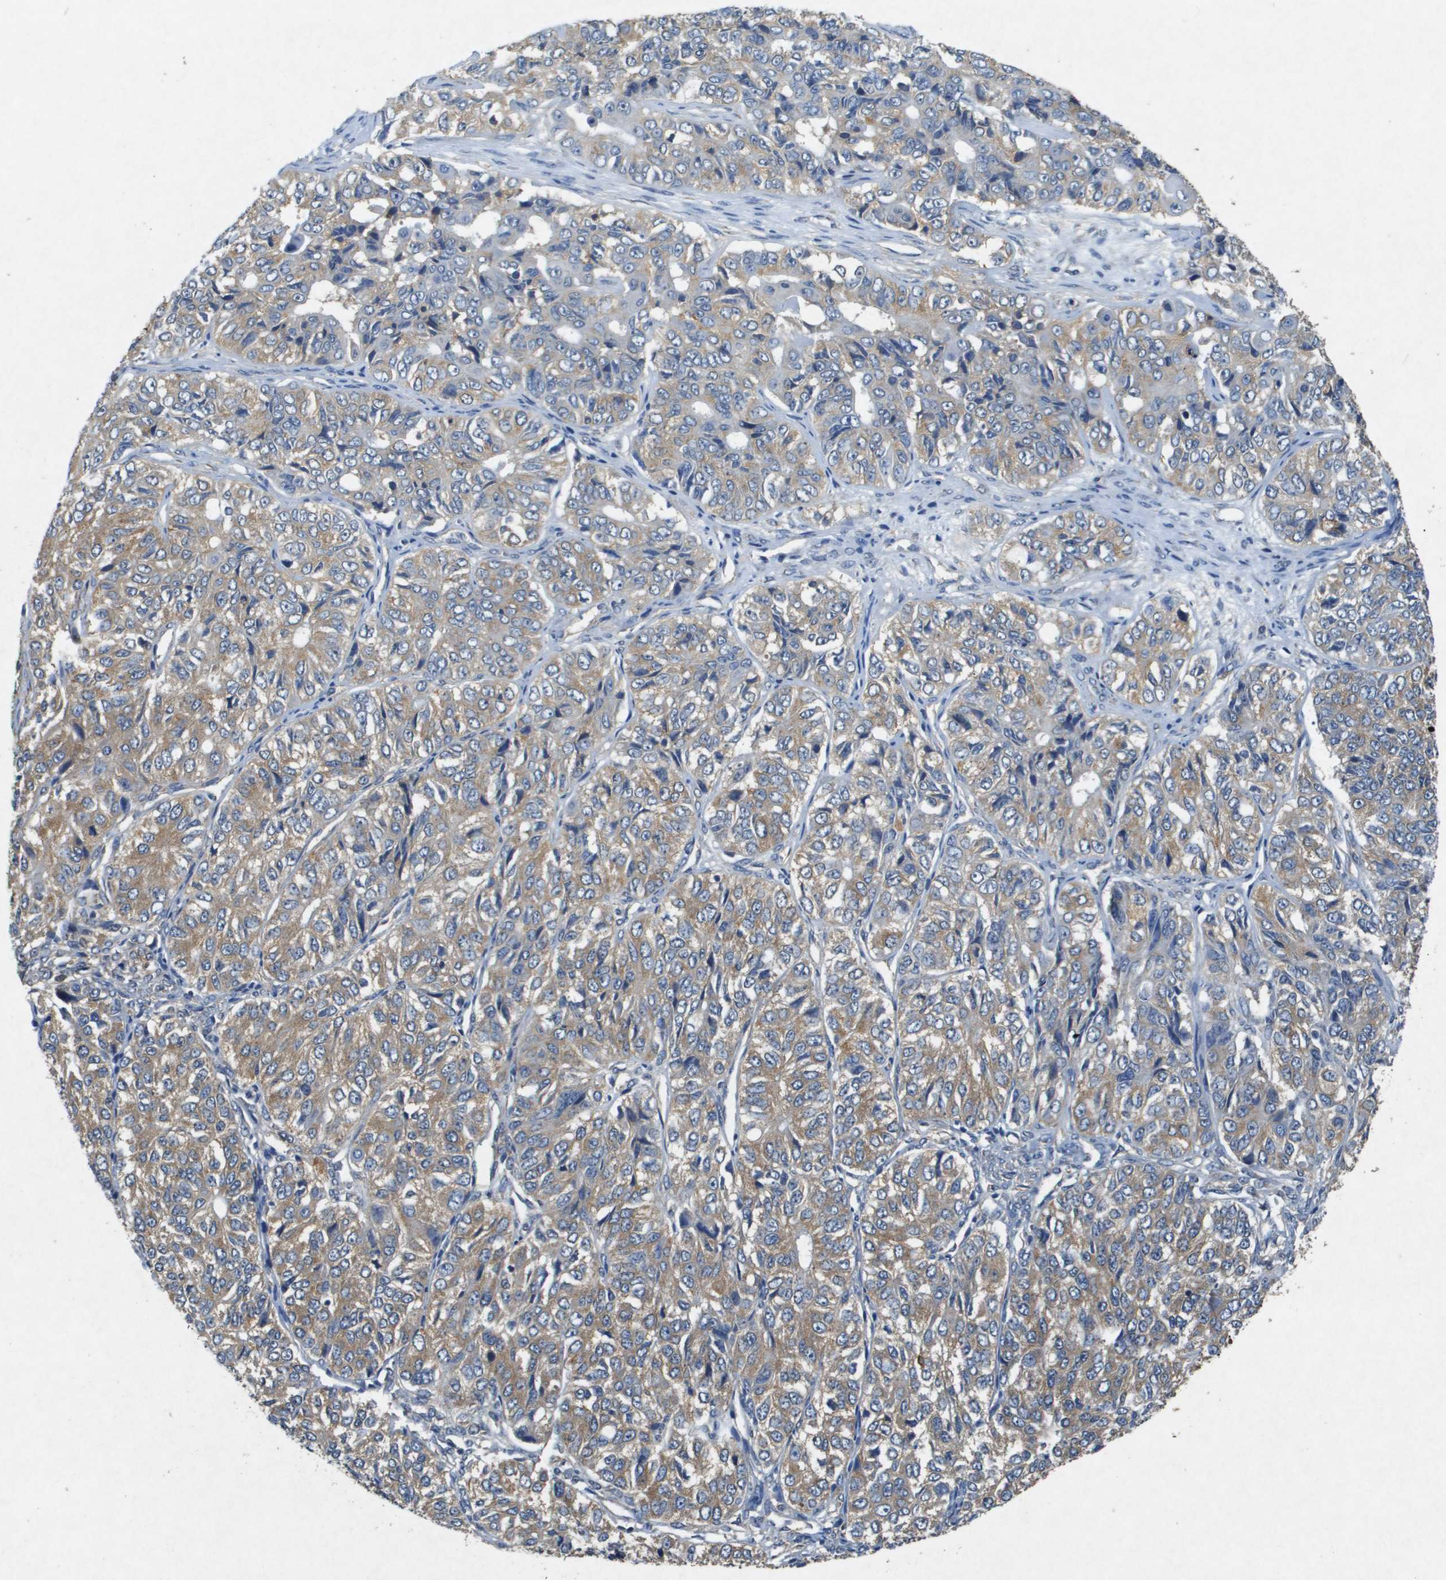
{"staining": {"intensity": "weak", "quantity": ">75%", "location": "cytoplasmic/membranous"}, "tissue": "ovarian cancer", "cell_type": "Tumor cells", "image_type": "cancer", "snomed": [{"axis": "morphology", "description": "Carcinoma, endometroid"}, {"axis": "topography", "description": "Ovary"}], "caption": "Immunohistochemical staining of human ovarian cancer (endometroid carcinoma) displays low levels of weak cytoplasmic/membranous protein positivity in about >75% of tumor cells.", "gene": "PTPRT", "patient": {"sex": "female", "age": 51}}